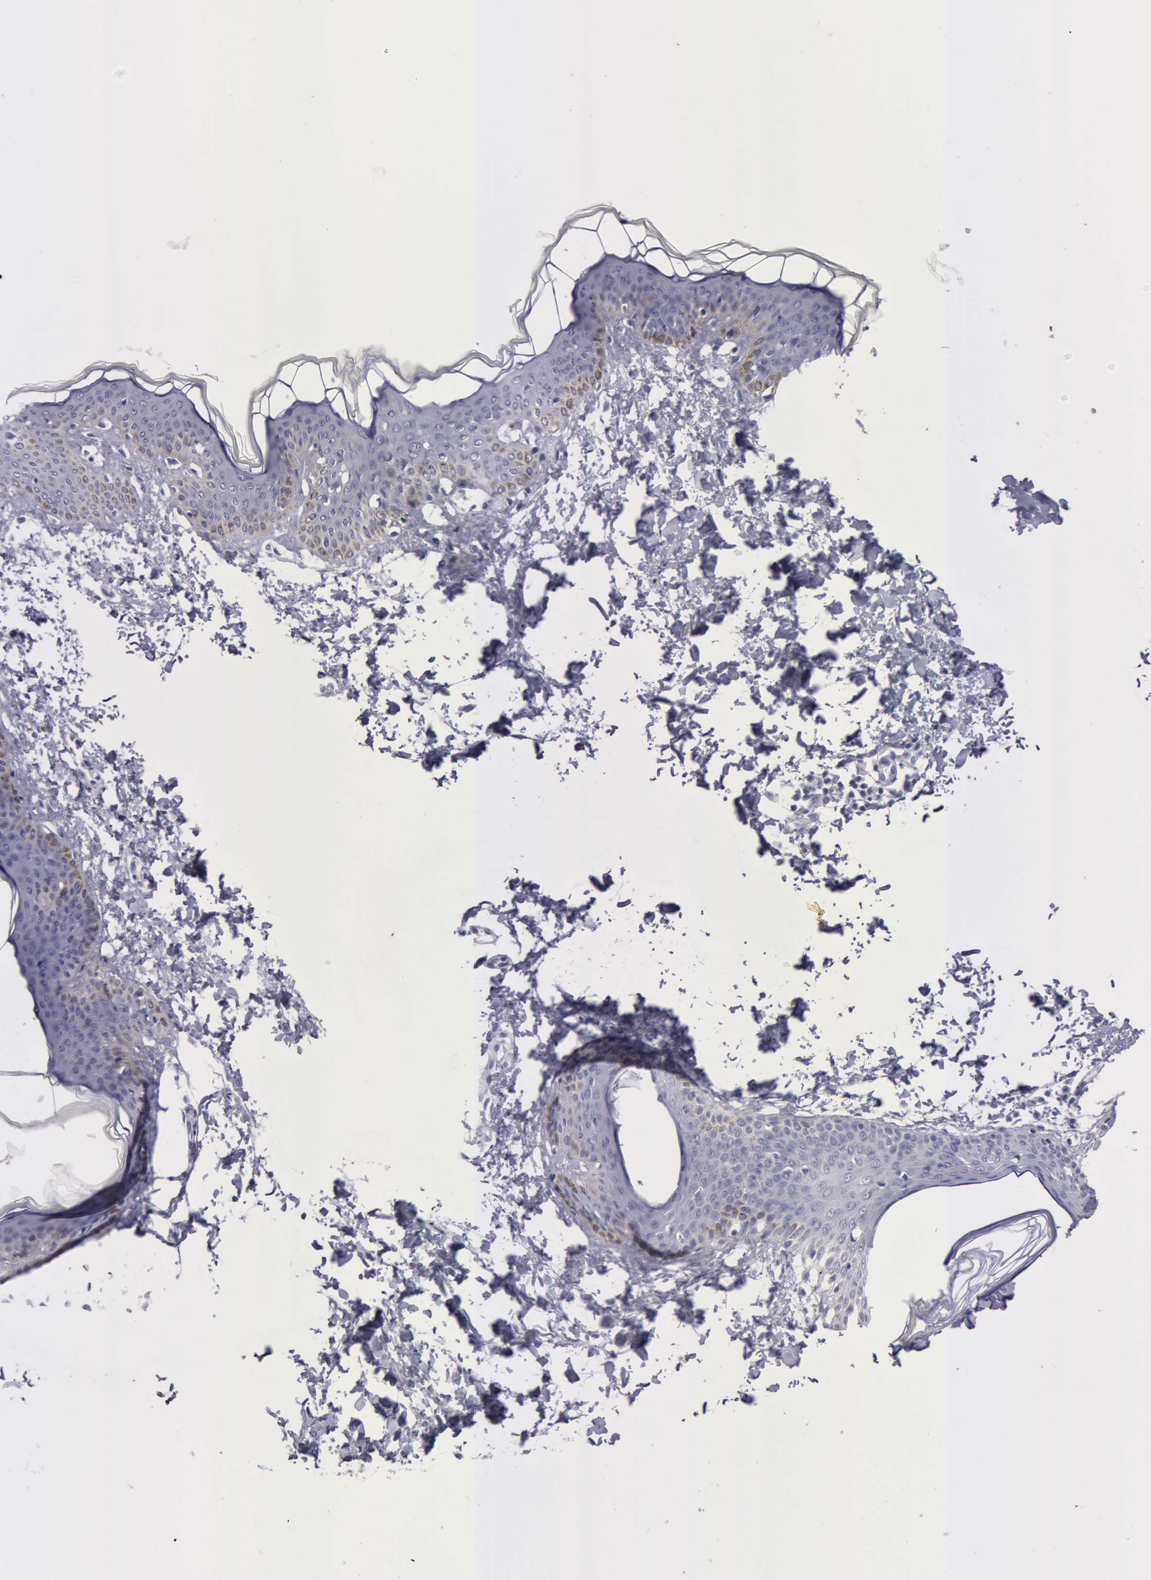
{"staining": {"intensity": "negative", "quantity": "none", "location": "none"}, "tissue": "skin", "cell_type": "Fibroblasts", "image_type": "normal", "snomed": [{"axis": "morphology", "description": "Normal tissue, NOS"}, {"axis": "topography", "description": "Skin"}], "caption": "Protein analysis of benign skin shows no significant expression in fibroblasts.", "gene": "AMACR", "patient": {"sex": "female", "age": 17}}